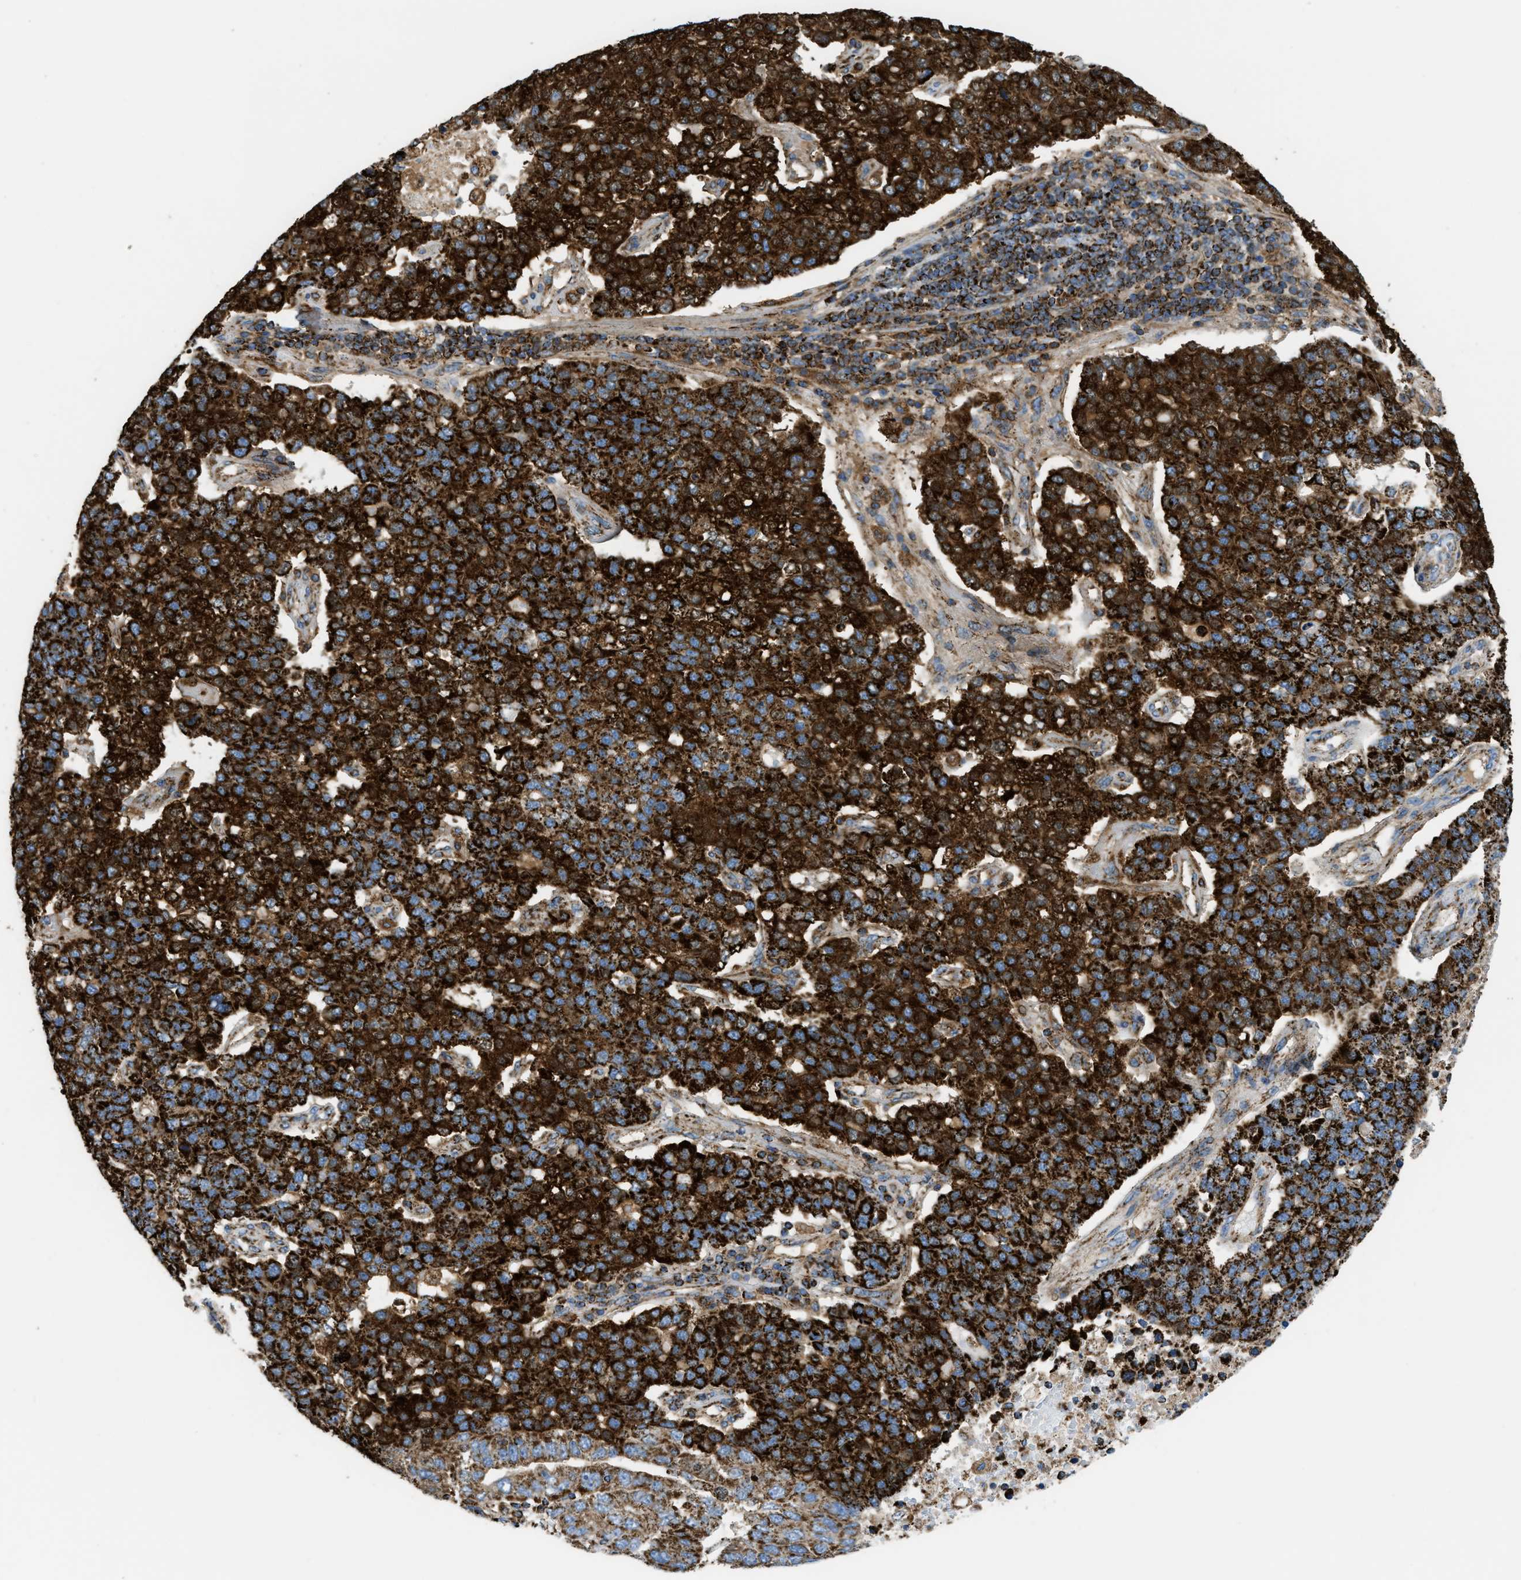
{"staining": {"intensity": "strong", "quantity": ">75%", "location": "cytoplasmic/membranous"}, "tissue": "pancreatic cancer", "cell_type": "Tumor cells", "image_type": "cancer", "snomed": [{"axis": "morphology", "description": "Adenocarcinoma, NOS"}, {"axis": "topography", "description": "Pancreas"}], "caption": "Protein positivity by IHC shows strong cytoplasmic/membranous expression in approximately >75% of tumor cells in pancreatic cancer. The staining is performed using DAB (3,3'-diaminobenzidine) brown chromogen to label protein expression. The nuclei are counter-stained blue using hematoxylin.", "gene": "ECHS1", "patient": {"sex": "female", "age": 61}}